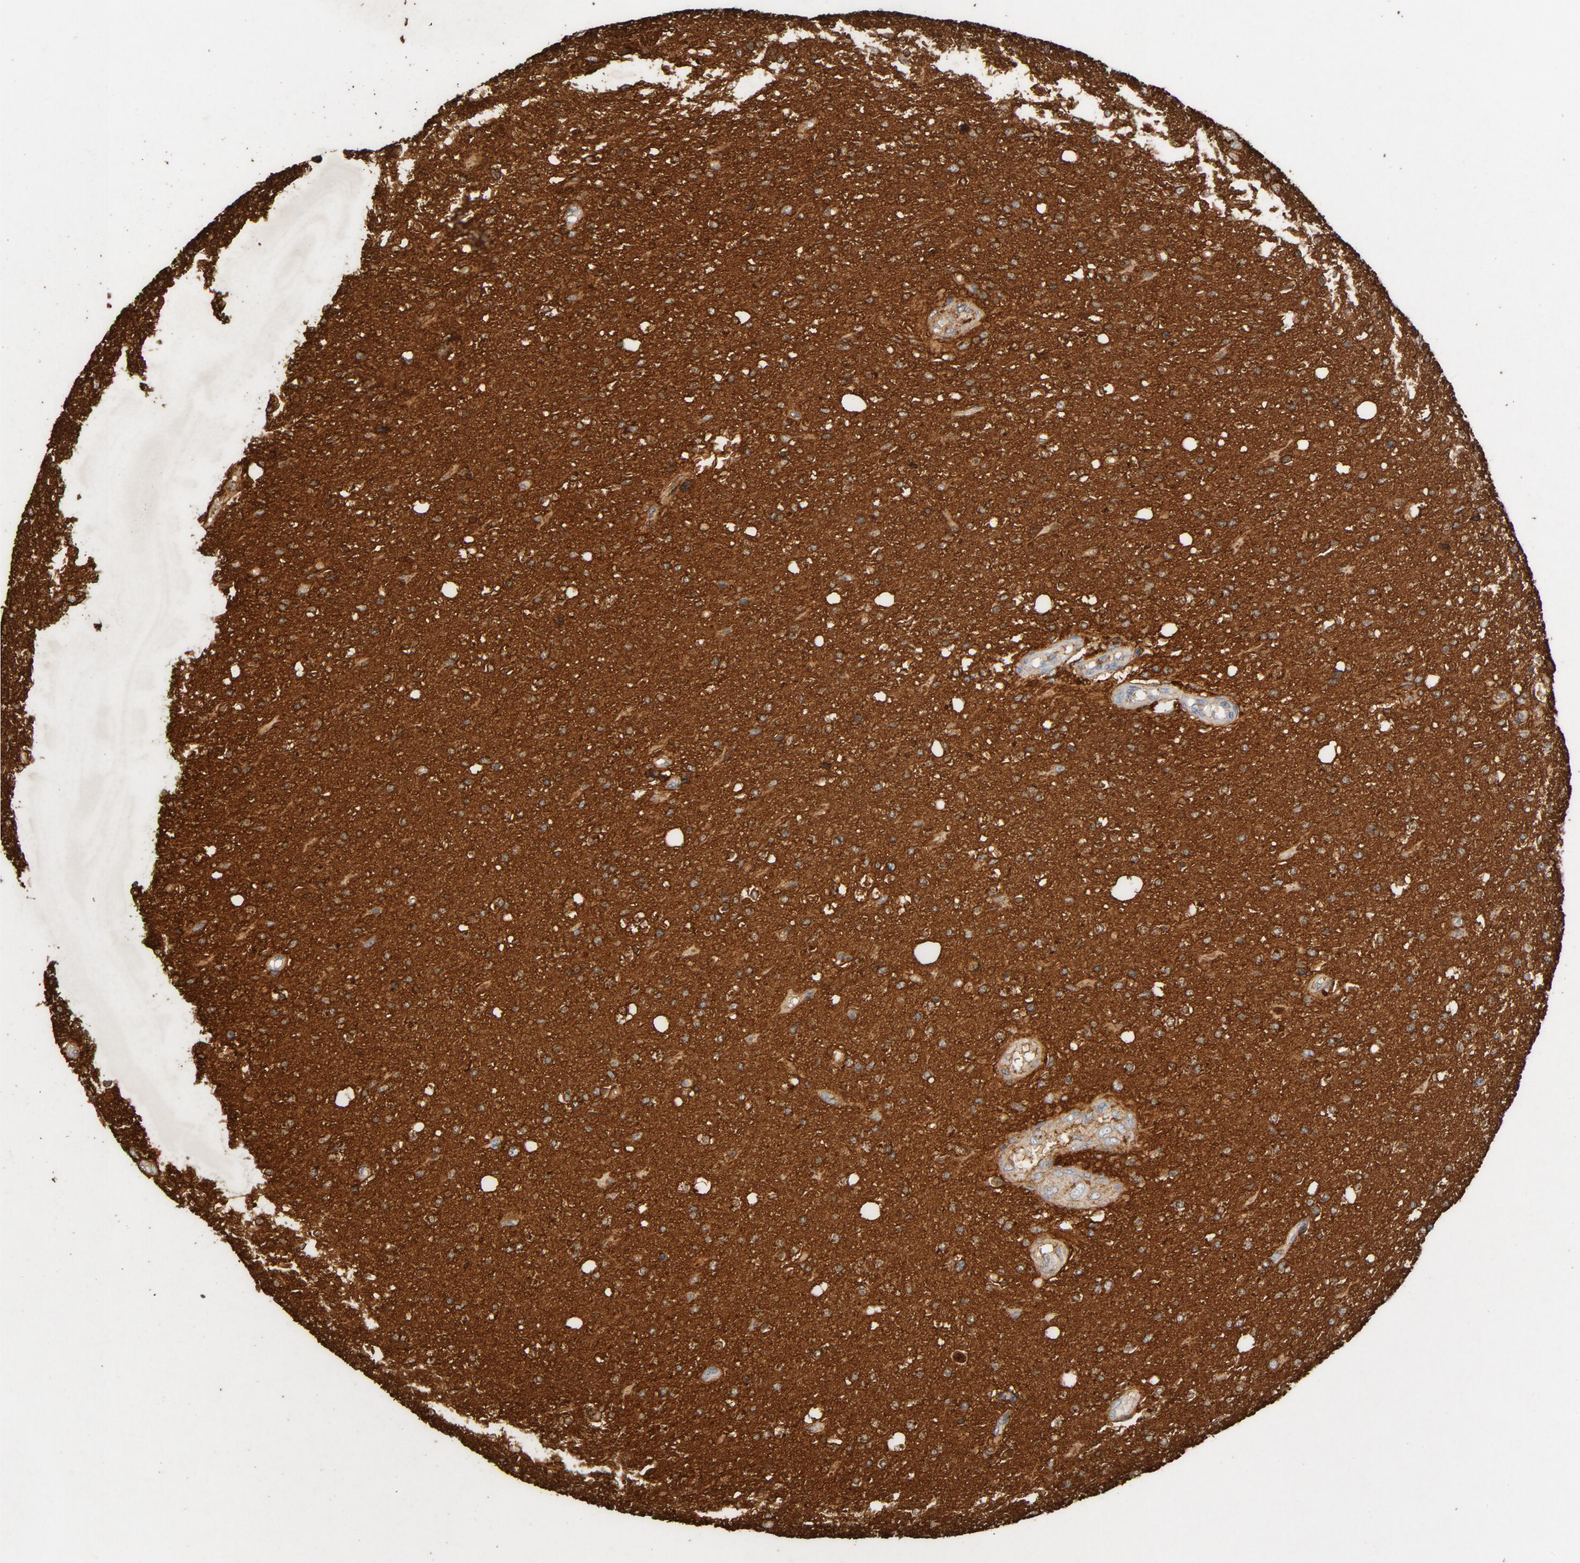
{"staining": {"intensity": "strong", "quantity": ">75%", "location": "cytoplasmic/membranous"}, "tissue": "glioma", "cell_type": "Tumor cells", "image_type": "cancer", "snomed": [{"axis": "morphology", "description": "Glioma, malignant, High grade"}, {"axis": "topography", "description": "Cerebral cortex"}], "caption": "Immunohistochemical staining of glioma displays strong cytoplasmic/membranous protein staining in approximately >75% of tumor cells.", "gene": "PTPRB", "patient": {"sex": "male", "age": 76}}